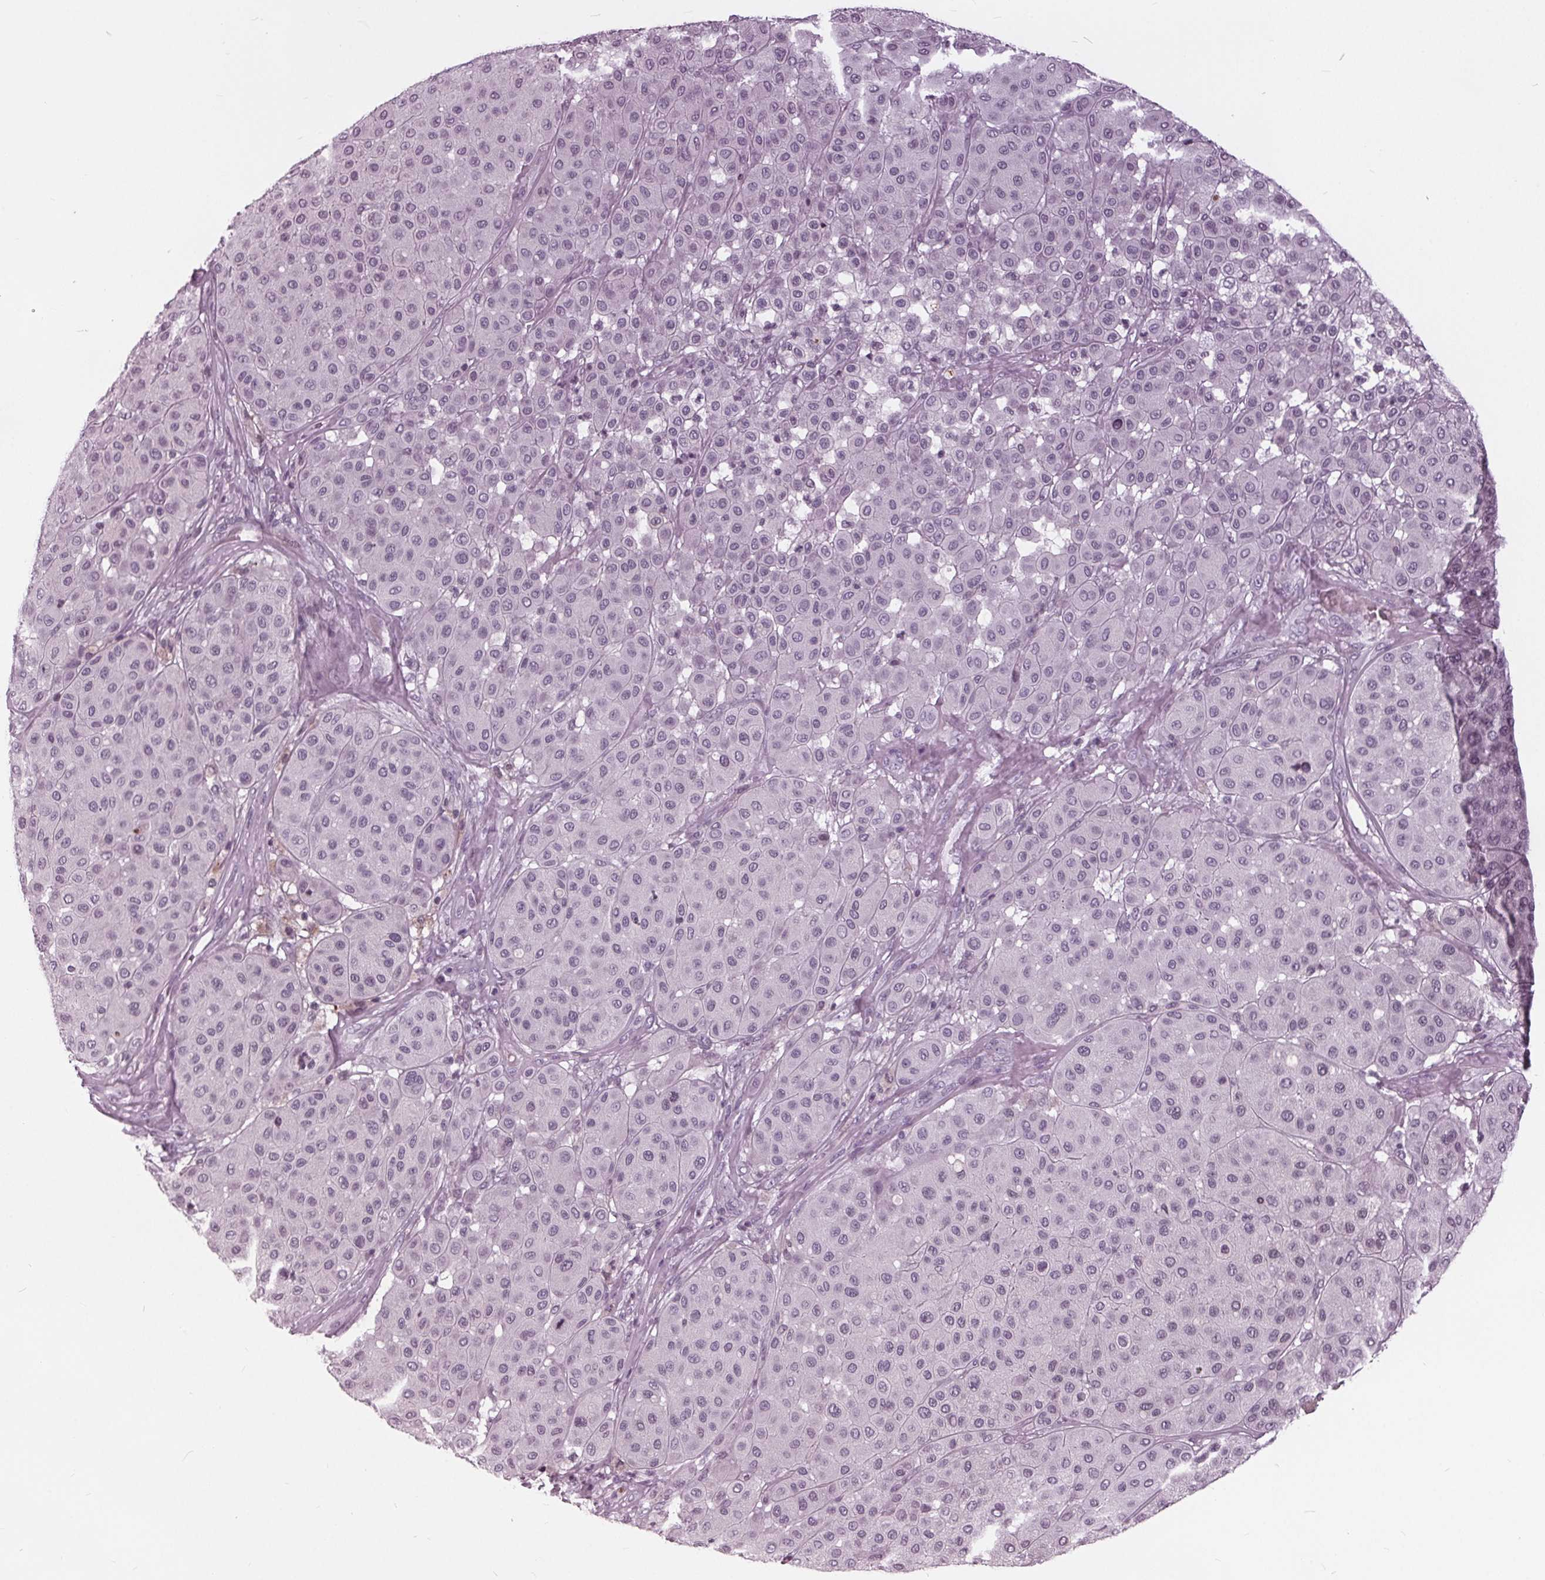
{"staining": {"intensity": "negative", "quantity": "none", "location": "none"}, "tissue": "melanoma", "cell_type": "Tumor cells", "image_type": "cancer", "snomed": [{"axis": "morphology", "description": "Malignant melanoma, Metastatic site"}, {"axis": "topography", "description": "Smooth muscle"}], "caption": "An immunohistochemistry micrograph of malignant melanoma (metastatic site) is shown. There is no staining in tumor cells of malignant melanoma (metastatic site).", "gene": "SLC9A4", "patient": {"sex": "male", "age": 41}}